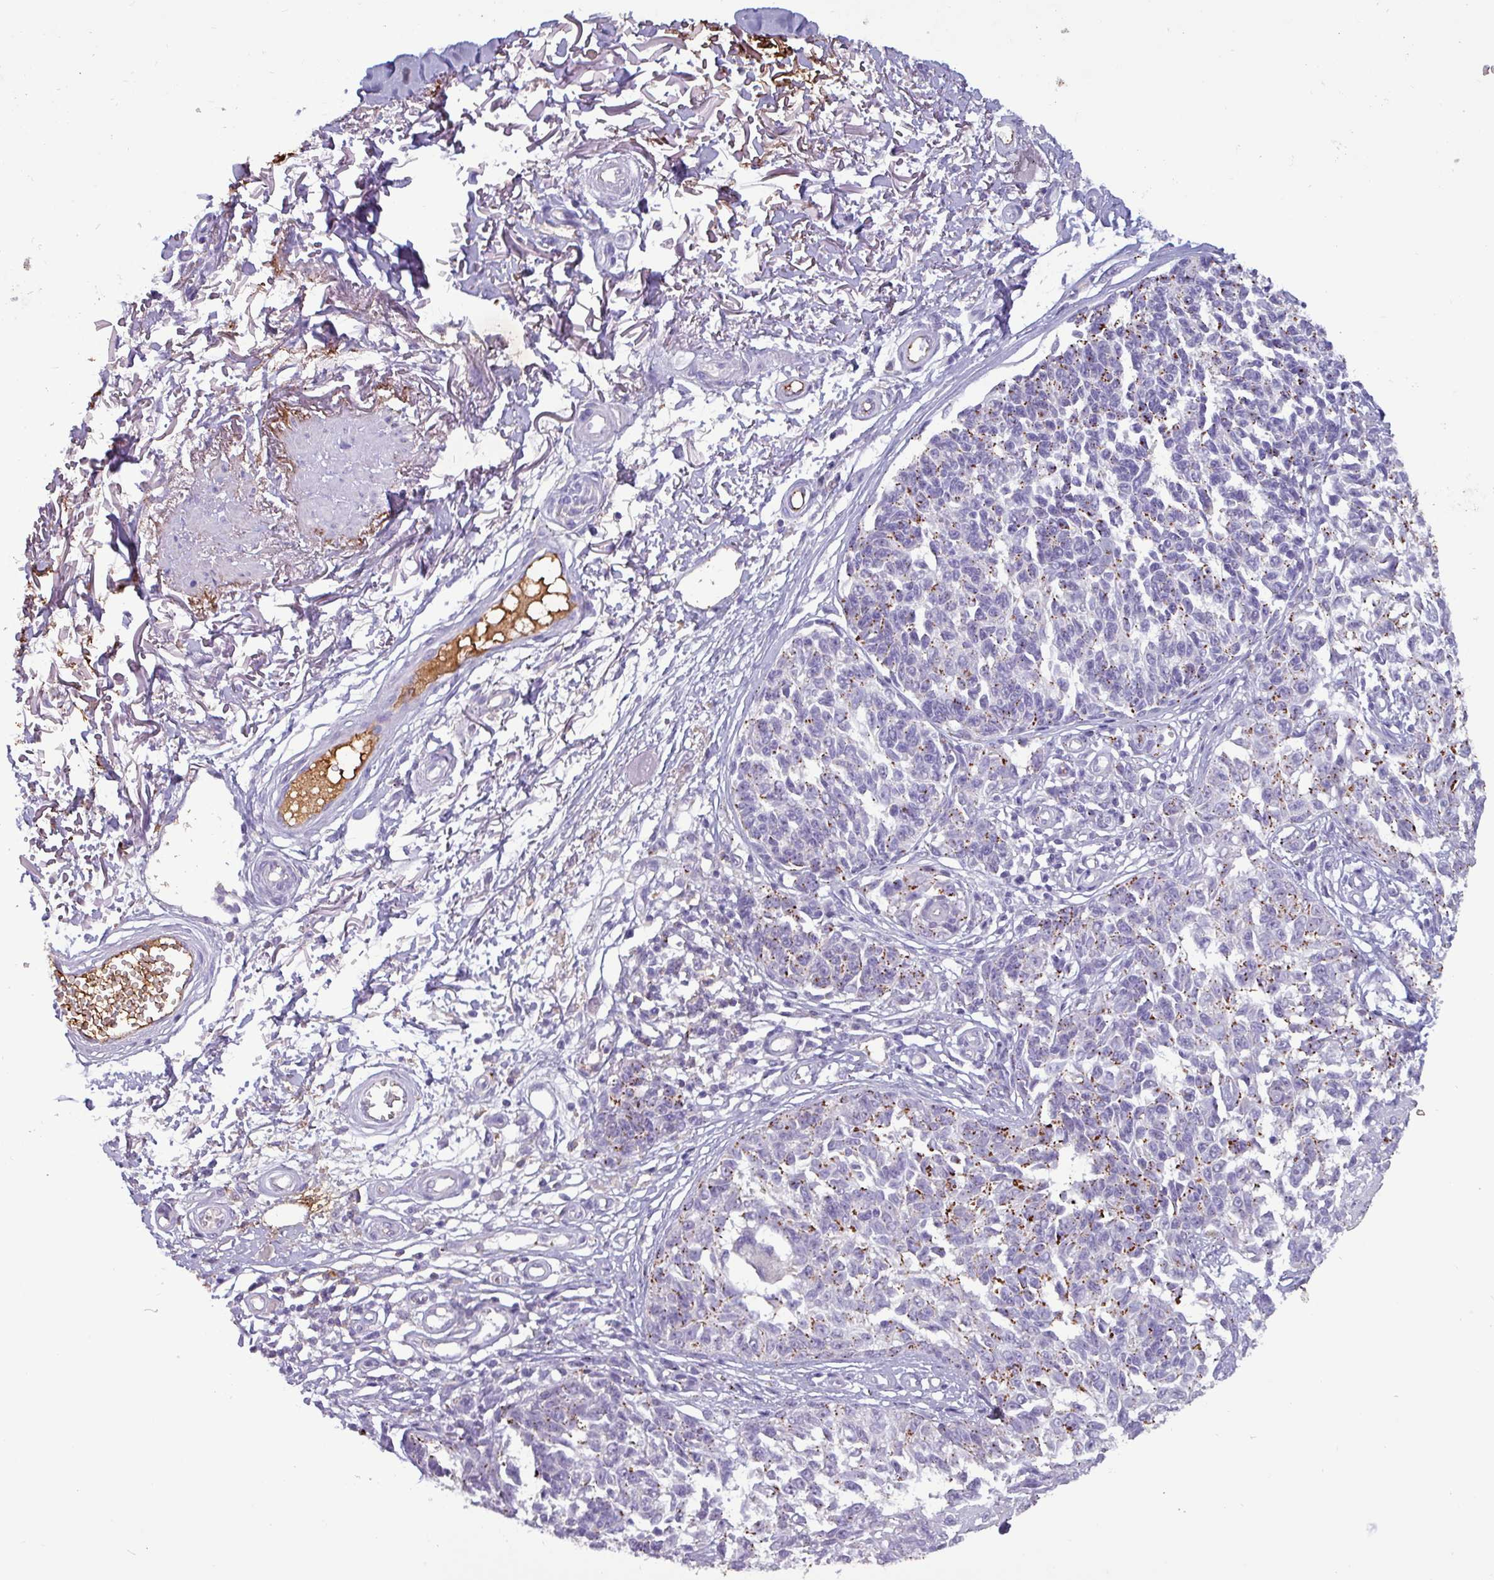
{"staining": {"intensity": "moderate", "quantity": "<25%", "location": "cytoplasmic/membranous"}, "tissue": "melanoma", "cell_type": "Tumor cells", "image_type": "cancer", "snomed": [{"axis": "morphology", "description": "Malignant melanoma, NOS"}, {"axis": "topography", "description": "Skin"}], "caption": "Immunohistochemistry photomicrograph of malignant melanoma stained for a protein (brown), which exhibits low levels of moderate cytoplasmic/membranous staining in approximately <25% of tumor cells.", "gene": "PLIN2", "patient": {"sex": "male", "age": 73}}